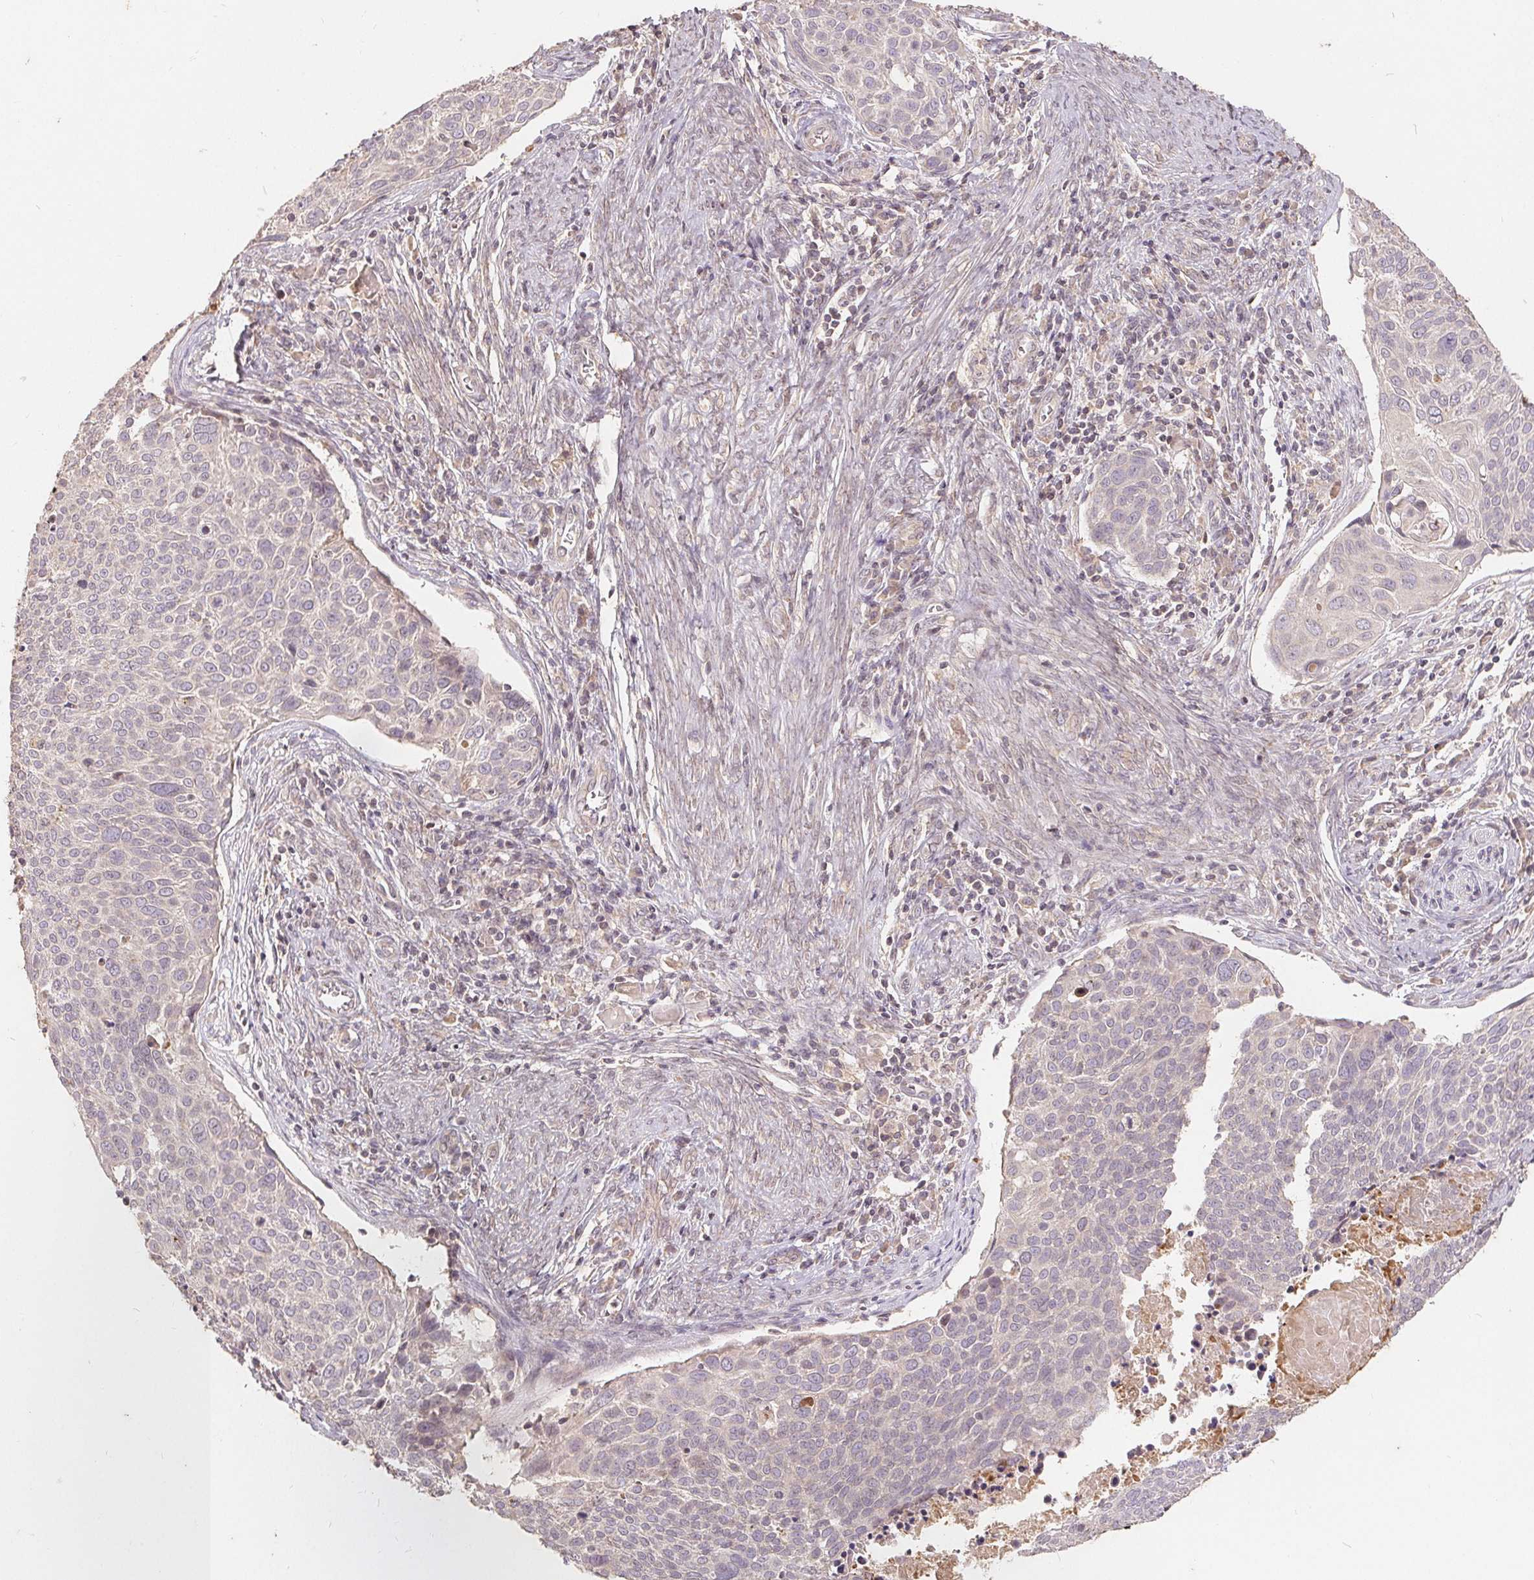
{"staining": {"intensity": "negative", "quantity": "none", "location": "none"}, "tissue": "cervical cancer", "cell_type": "Tumor cells", "image_type": "cancer", "snomed": [{"axis": "morphology", "description": "Squamous cell carcinoma, NOS"}, {"axis": "topography", "description": "Cervix"}], "caption": "This is an IHC photomicrograph of squamous cell carcinoma (cervical). There is no positivity in tumor cells.", "gene": "CDIPT", "patient": {"sex": "female", "age": 39}}